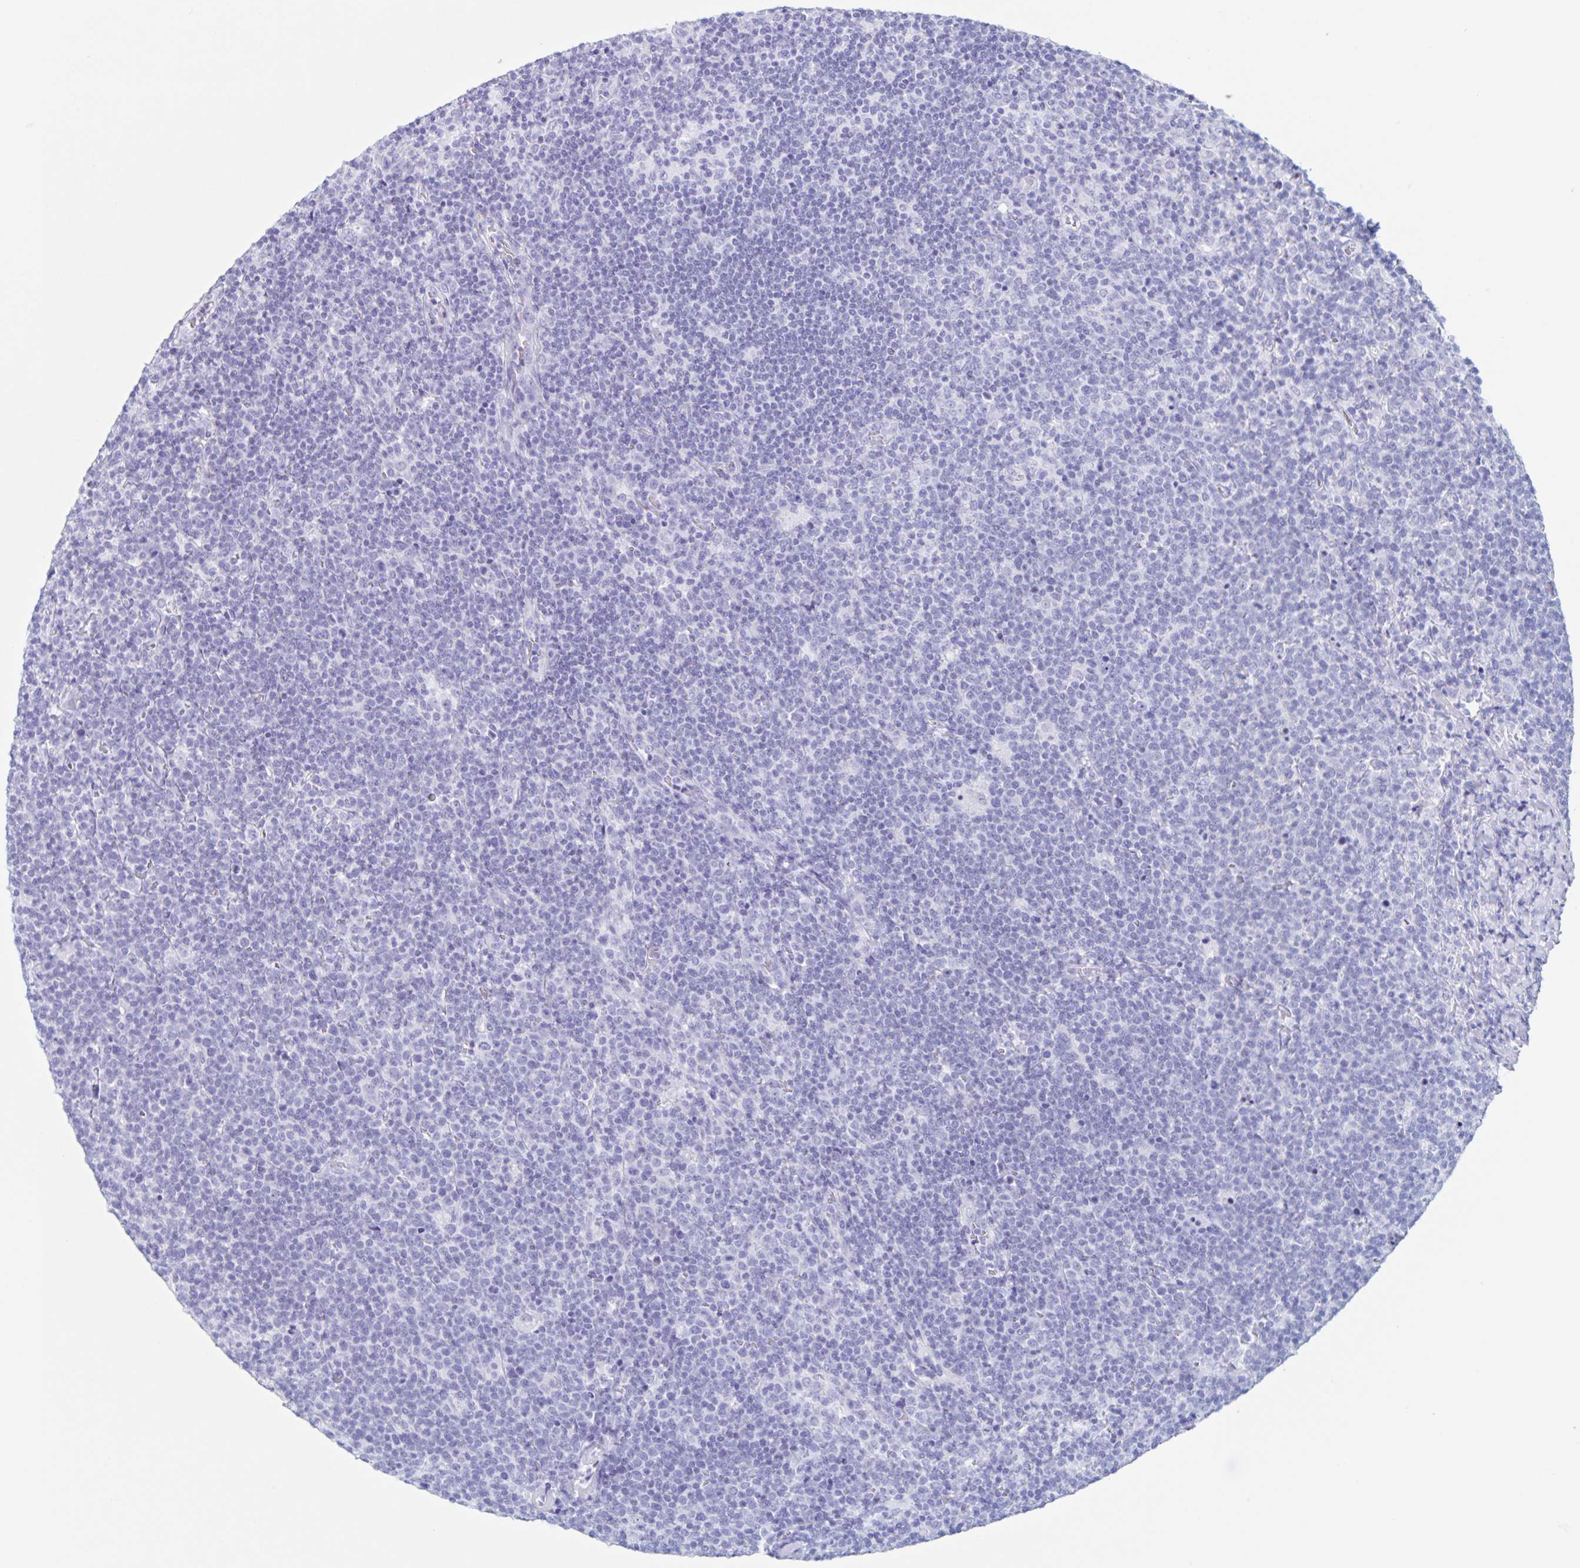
{"staining": {"intensity": "negative", "quantity": "none", "location": "none"}, "tissue": "lymphoma", "cell_type": "Tumor cells", "image_type": "cancer", "snomed": [{"axis": "morphology", "description": "Malignant lymphoma, non-Hodgkin's type, High grade"}, {"axis": "topography", "description": "Lymph node"}], "caption": "A micrograph of human malignant lymphoma, non-Hodgkin's type (high-grade) is negative for staining in tumor cells.", "gene": "C12orf56", "patient": {"sex": "male", "age": 61}}